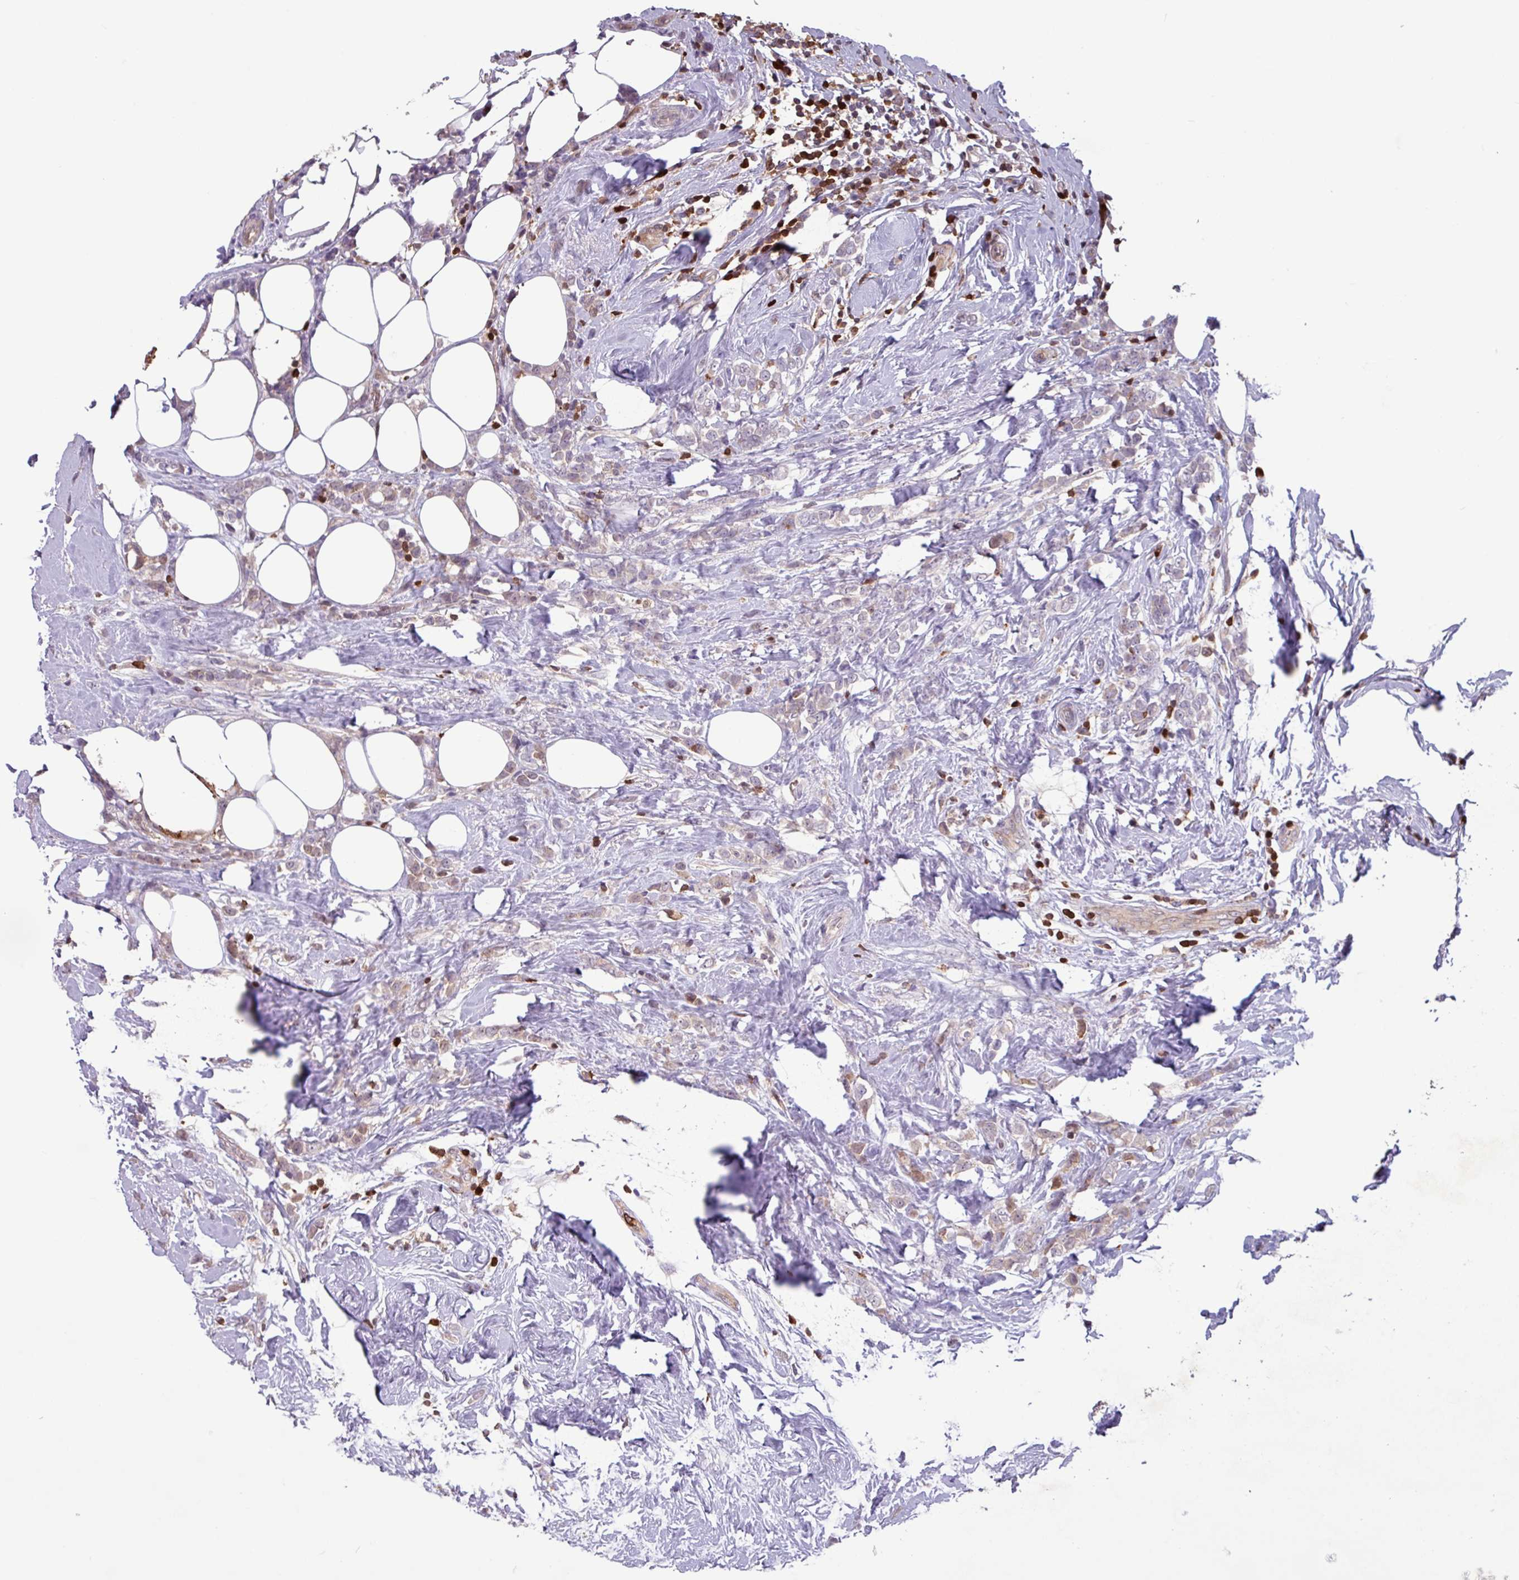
{"staining": {"intensity": "weak", "quantity": "<25%", "location": "cytoplasmic/membranous"}, "tissue": "breast cancer", "cell_type": "Tumor cells", "image_type": "cancer", "snomed": [{"axis": "morphology", "description": "Duct carcinoma"}, {"axis": "topography", "description": "Breast"}], "caption": "Immunohistochemistry (IHC) histopathology image of neoplastic tissue: invasive ductal carcinoma (breast) stained with DAB demonstrates no significant protein expression in tumor cells.", "gene": "SEC61G", "patient": {"sex": "female", "age": 80}}